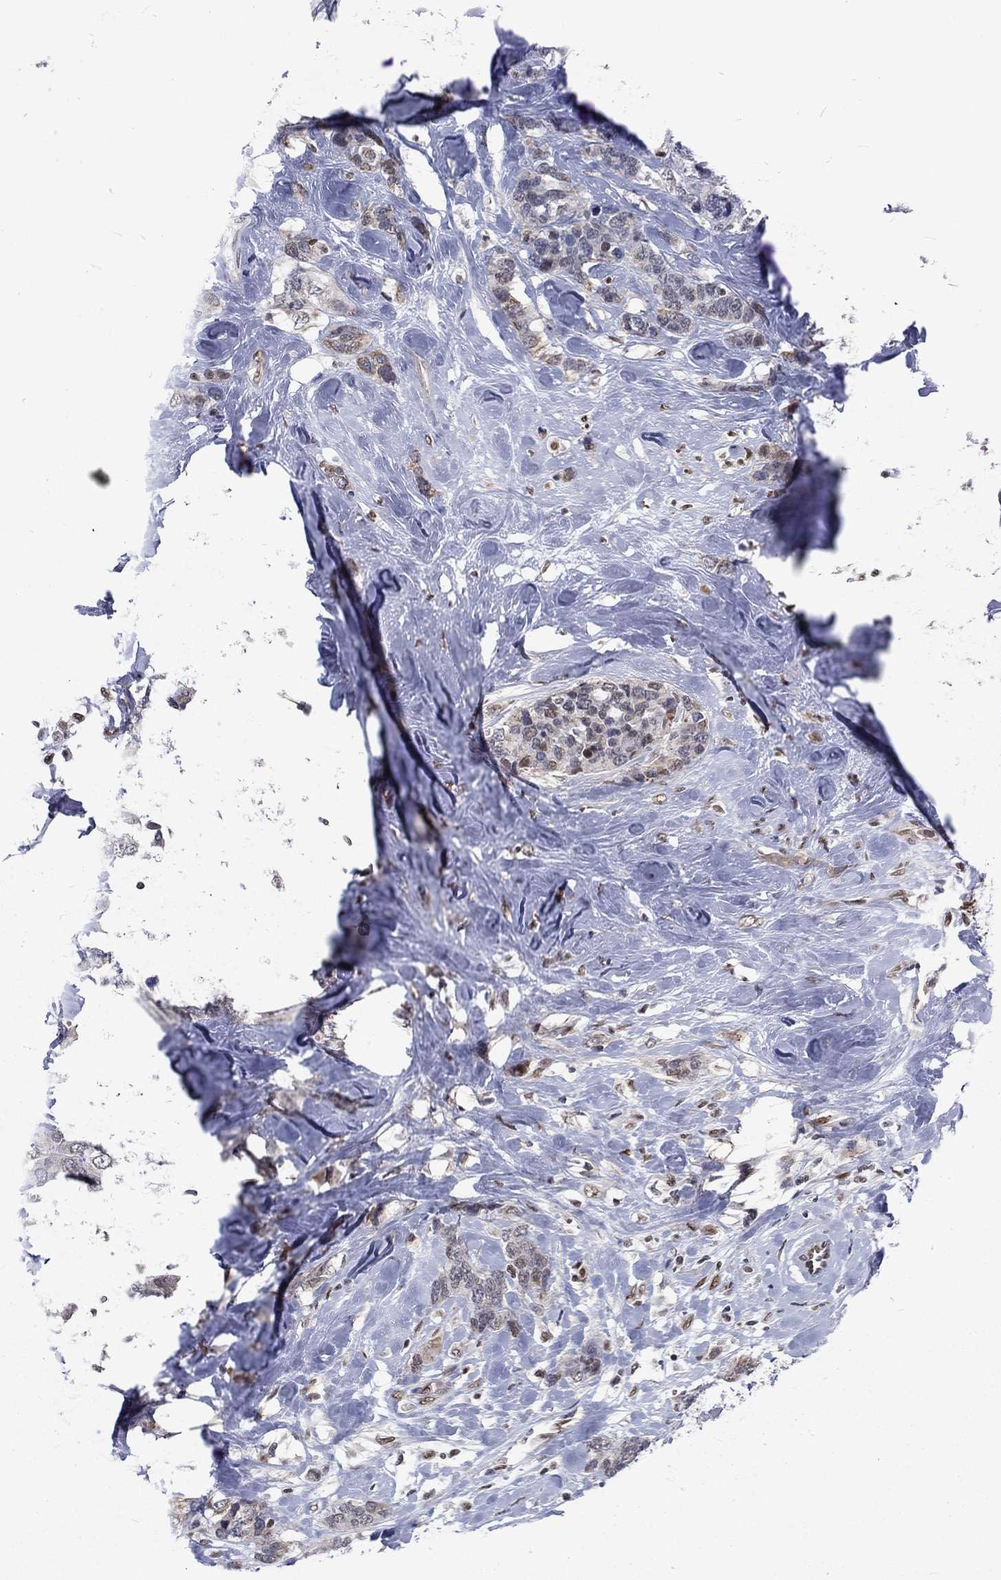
{"staining": {"intensity": "negative", "quantity": "none", "location": "none"}, "tissue": "breast cancer", "cell_type": "Tumor cells", "image_type": "cancer", "snomed": [{"axis": "morphology", "description": "Lobular carcinoma"}, {"axis": "topography", "description": "Breast"}], "caption": "Immunohistochemistry (IHC) micrograph of neoplastic tissue: breast cancer stained with DAB shows no significant protein expression in tumor cells. (Stains: DAB immunohistochemistry (IHC) with hematoxylin counter stain, Microscopy: brightfield microscopy at high magnification).", "gene": "ZBED1", "patient": {"sex": "female", "age": 59}}